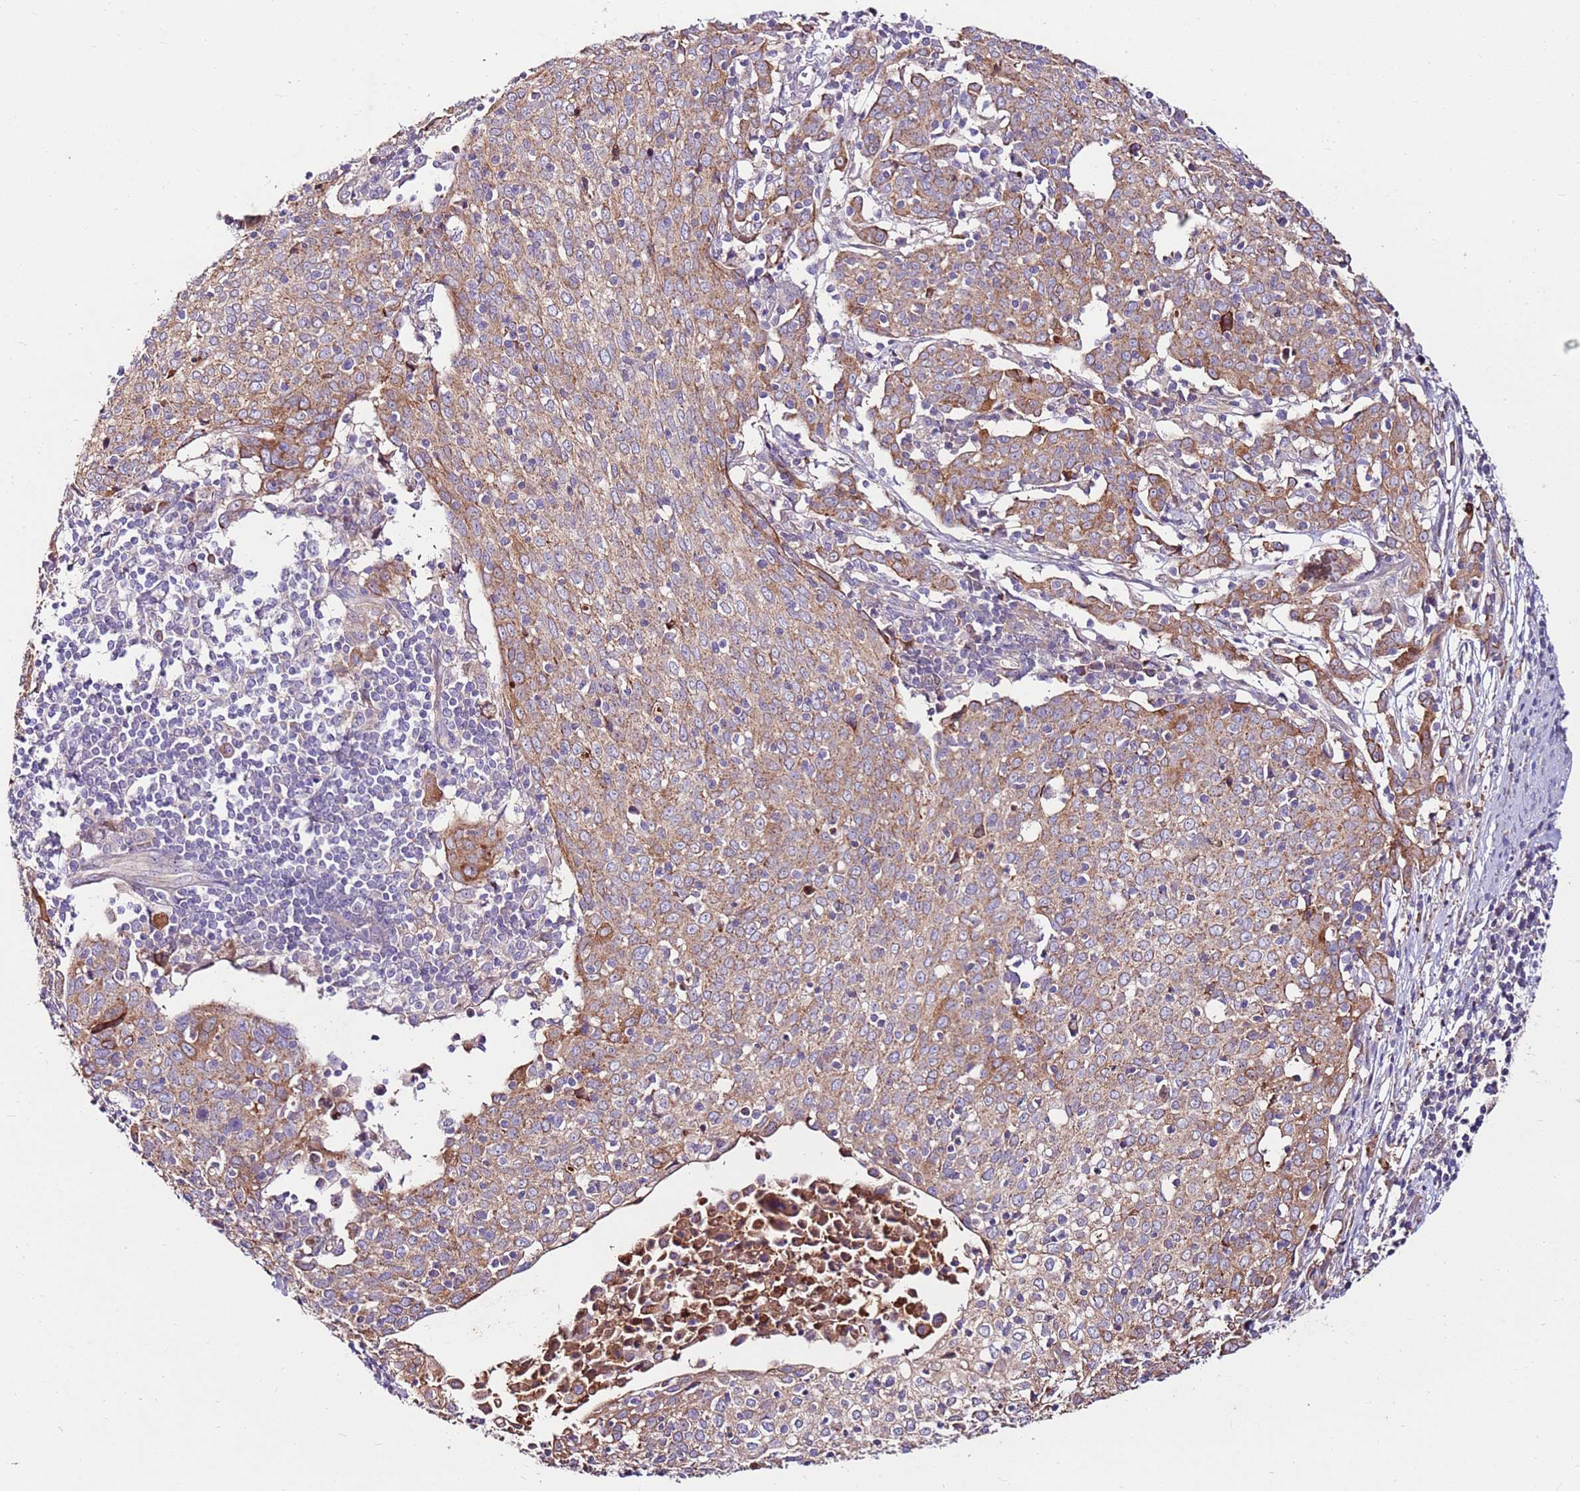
{"staining": {"intensity": "moderate", "quantity": ">75%", "location": "cytoplasmic/membranous"}, "tissue": "cervical cancer", "cell_type": "Tumor cells", "image_type": "cancer", "snomed": [{"axis": "morphology", "description": "Squamous cell carcinoma, NOS"}, {"axis": "topography", "description": "Cervix"}], "caption": "DAB immunohistochemical staining of human cervical cancer demonstrates moderate cytoplasmic/membranous protein expression in about >75% of tumor cells. (brown staining indicates protein expression, while blue staining denotes nuclei).", "gene": "SLC44A4", "patient": {"sex": "female", "age": 67}}